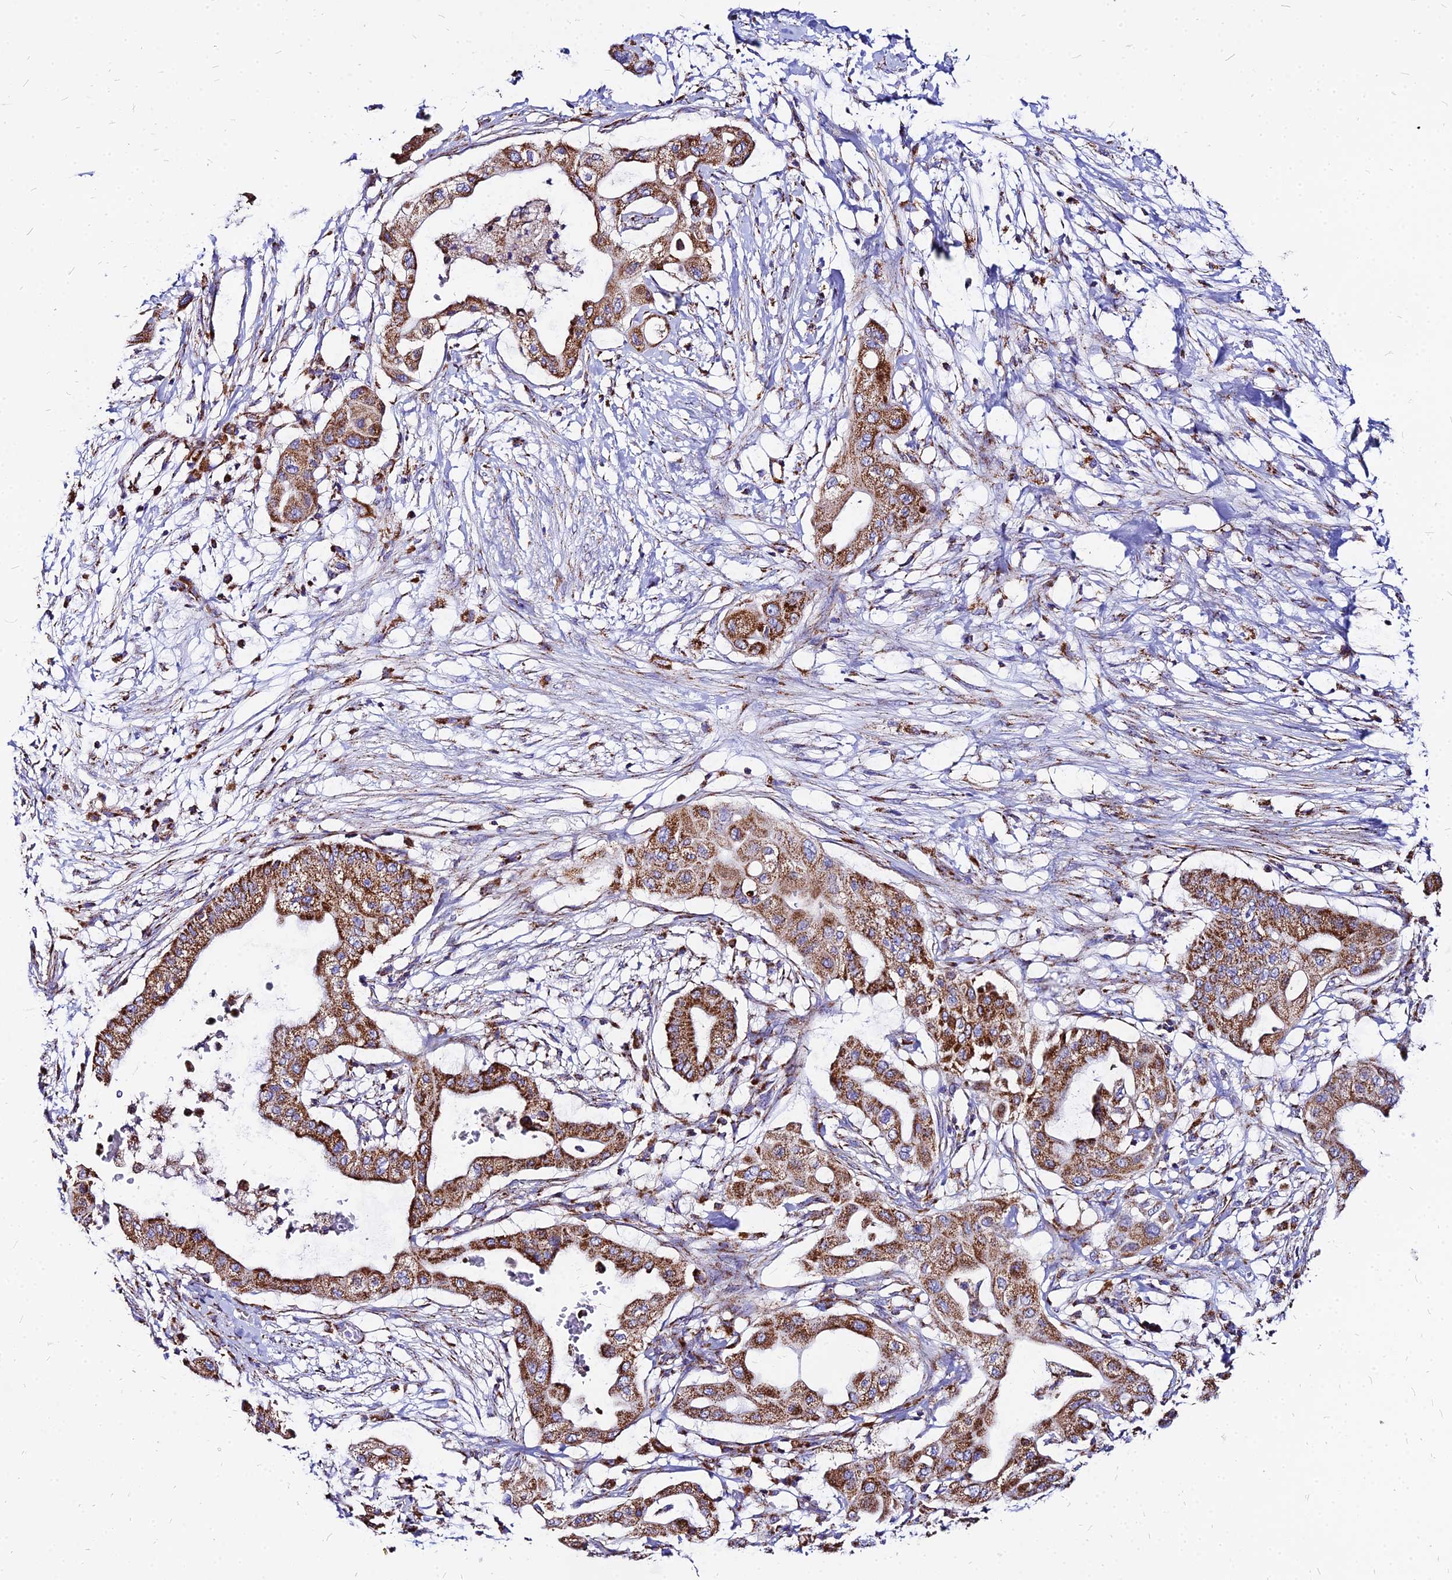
{"staining": {"intensity": "moderate", "quantity": ">75%", "location": "cytoplasmic/membranous"}, "tissue": "pancreatic cancer", "cell_type": "Tumor cells", "image_type": "cancer", "snomed": [{"axis": "morphology", "description": "Adenocarcinoma, NOS"}, {"axis": "topography", "description": "Pancreas"}], "caption": "Tumor cells demonstrate moderate cytoplasmic/membranous staining in approximately >75% of cells in pancreatic cancer (adenocarcinoma). The staining is performed using DAB brown chromogen to label protein expression. The nuclei are counter-stained blue using hematoxylin.", "gene": "DLD", "patient": {"sex": "male", "age": 68}}